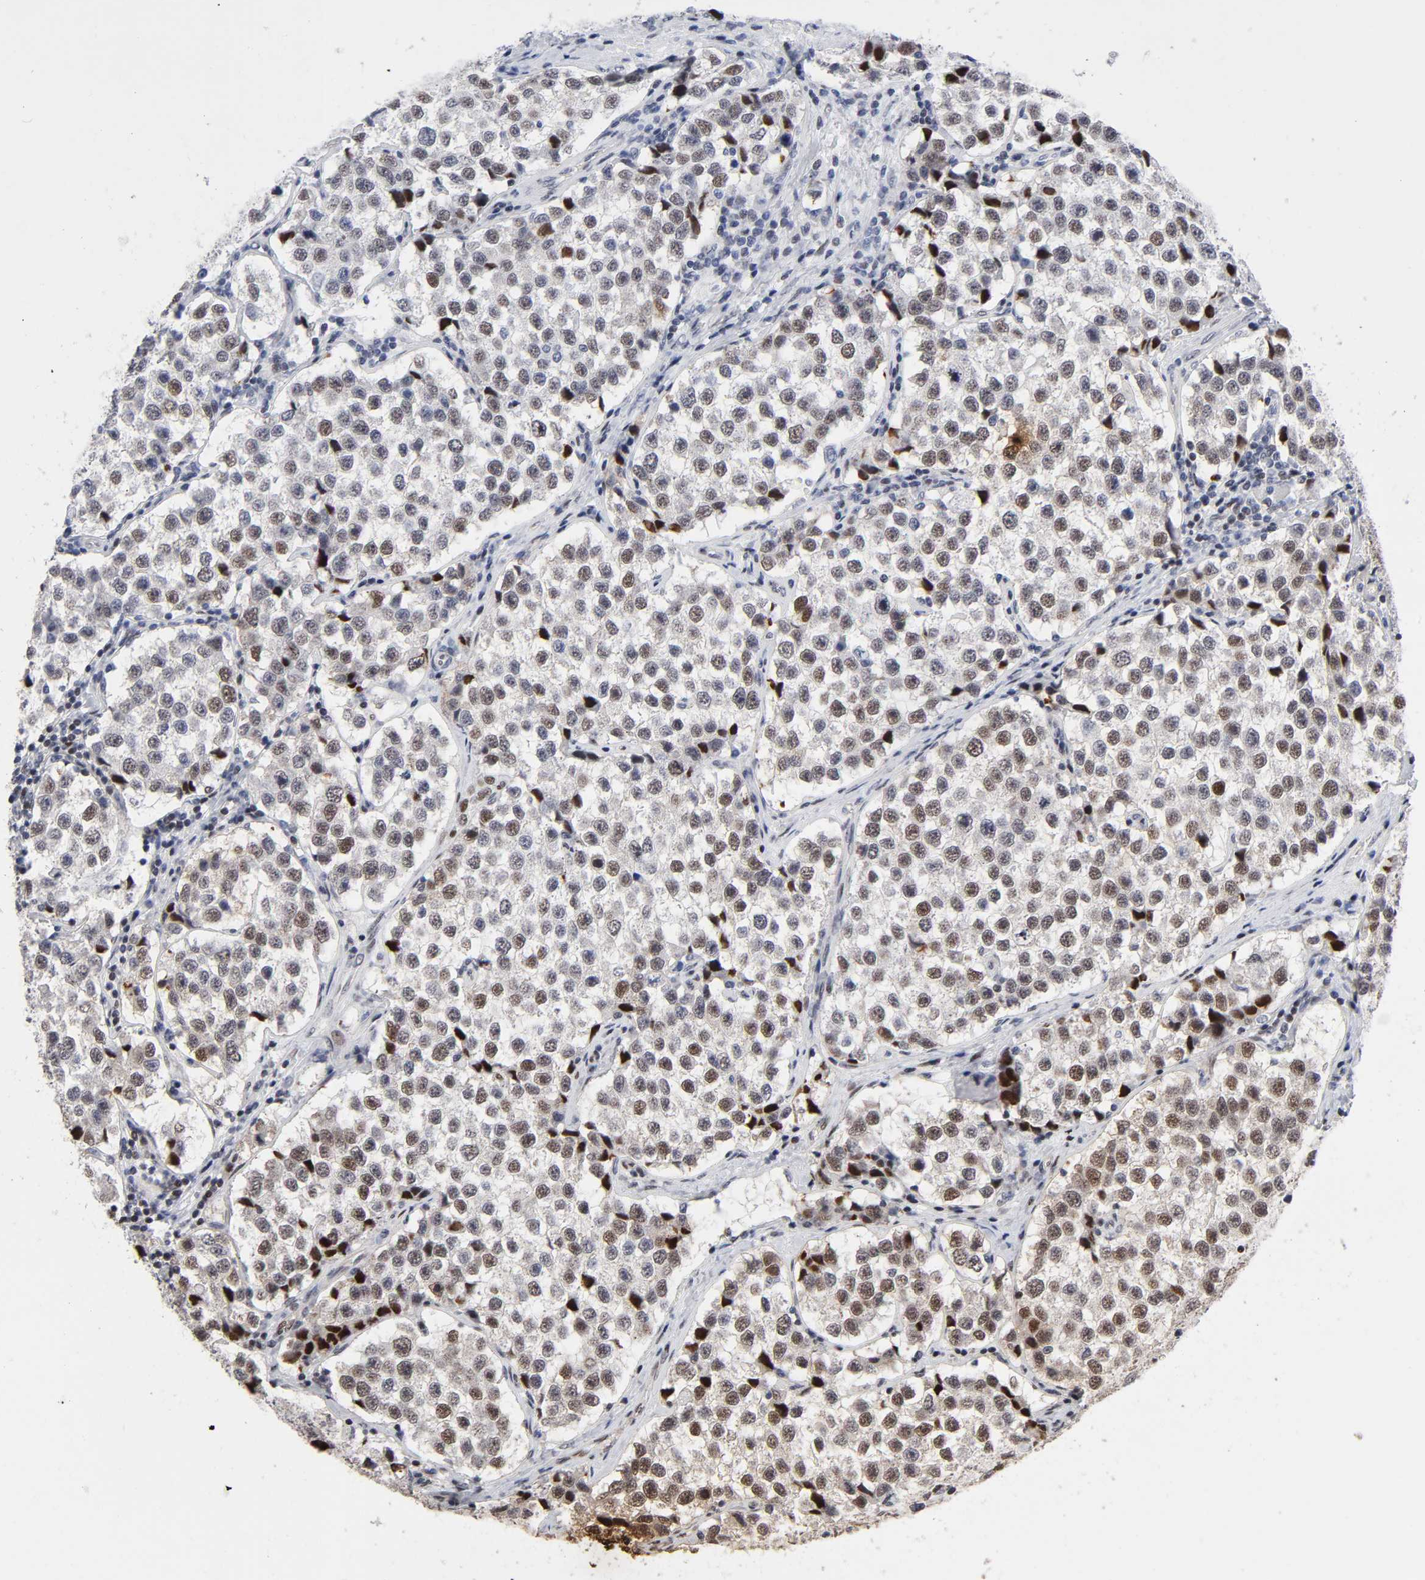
{"staining": {"intensity": "moderate", "quantity": ">75%", "location": "nuclear"}, "tissue": "testis cancer", "cell_type": "Tumor cells", "image_type": "cancer", "snomed": [{"axis": "morphology", "description": "Seminoma, NOS"}, {"axis": "topography", "description": "Testis"}], "caption": "IHC of human testis cancer (seminoma) shows medium levels of moderate nuclear positivity in about >75% of tumor cells.", "gene": "STK38", "patient": {"sex": "male", "age": 39}}